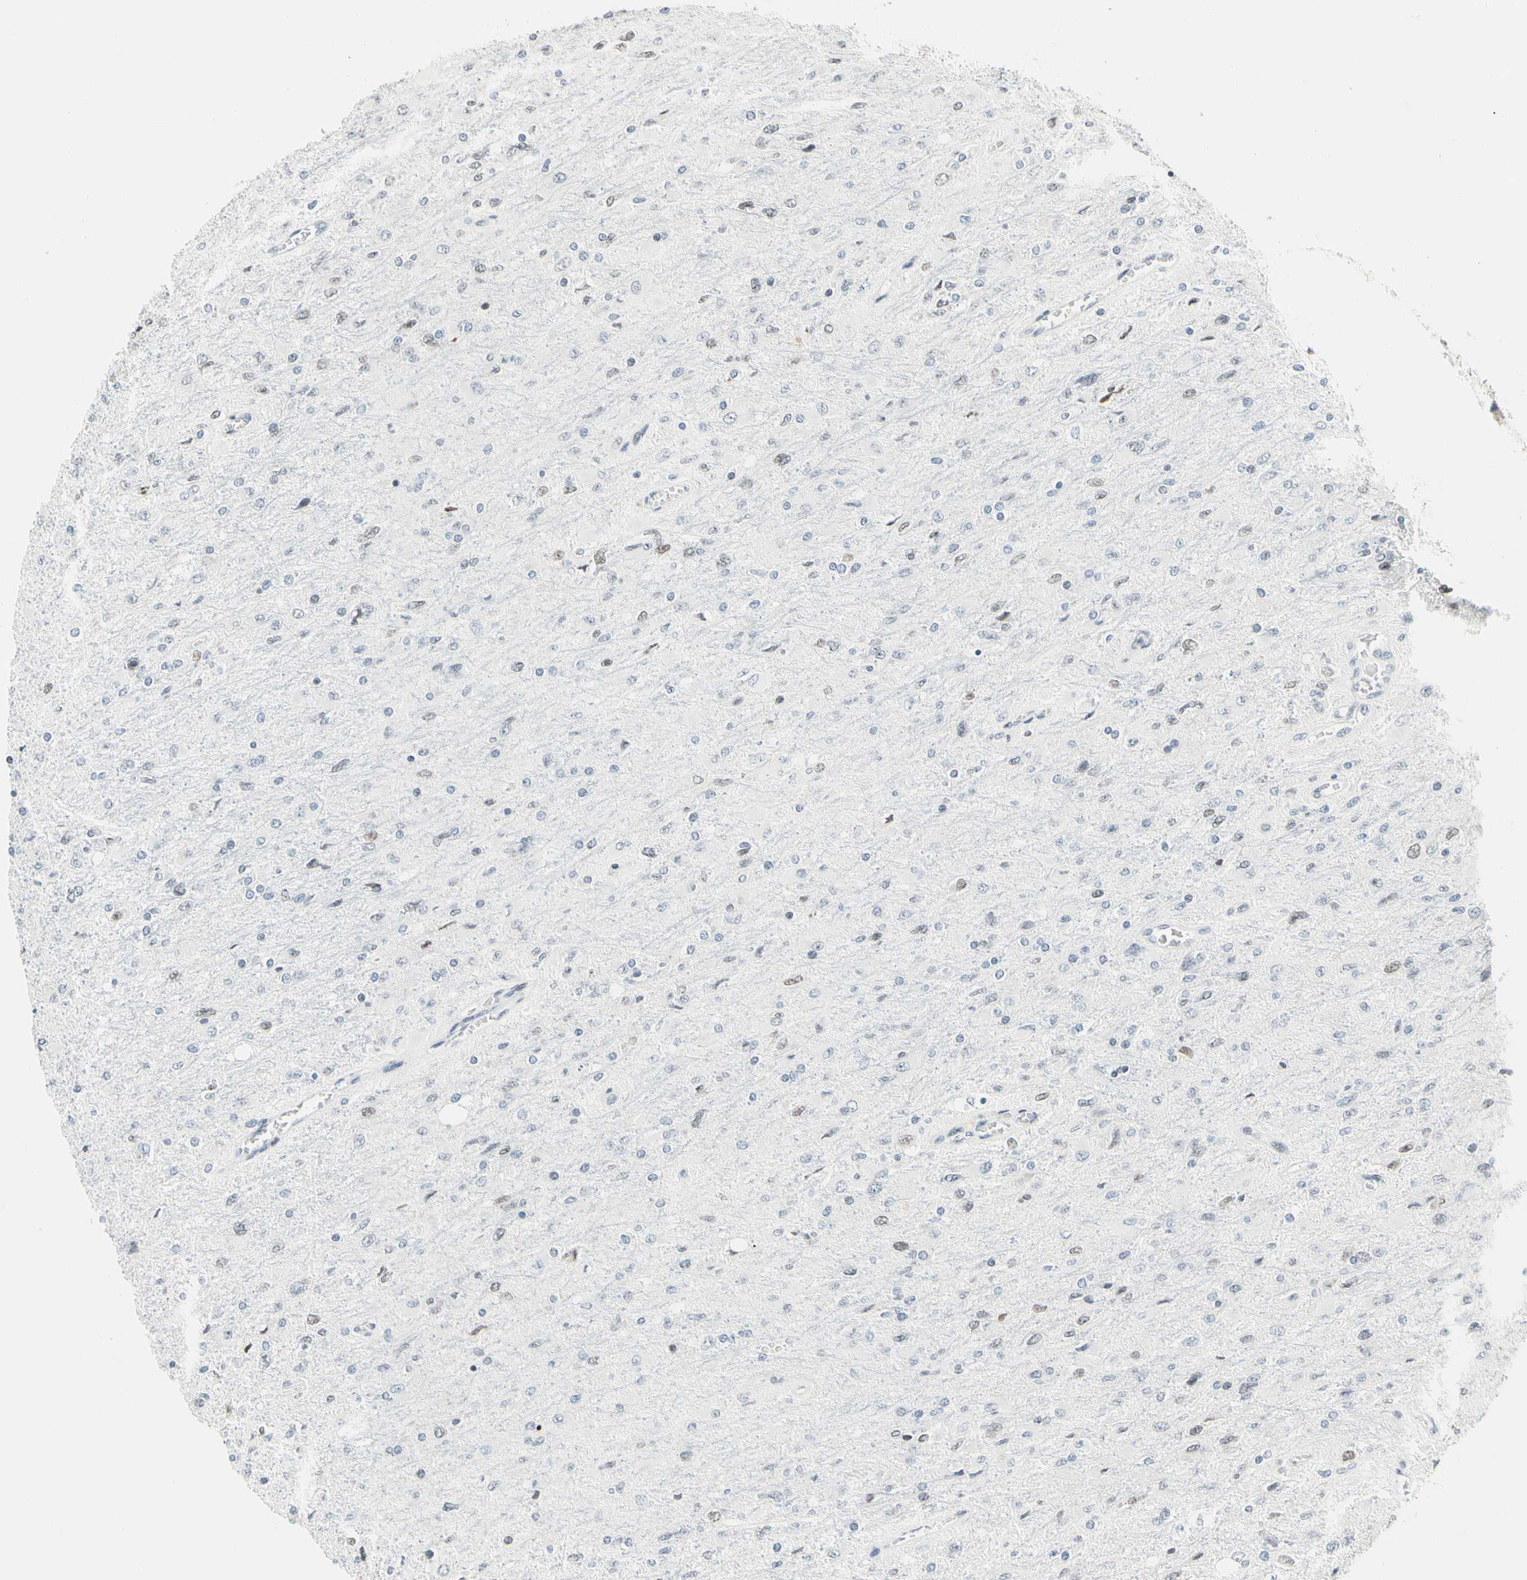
{"staining": {"intensity": "weak", "quantity": "<25%", "location": "nuclear"}, "tissue": "glioma", "cell_type": "Tumor cells", "image_type": "cancer", "snomed": [{"axis": "morphology", "description": "Glioma, malignant, High grade"}, {"axis": "topography", "description": "Cerebral cortex"}], "caption": "IHC of human malignant high-grade glioma demonstrates no positivity in tumor cells.", "gene": "ZSCAN16", "patient": {"sex": "female", "age": 36}}